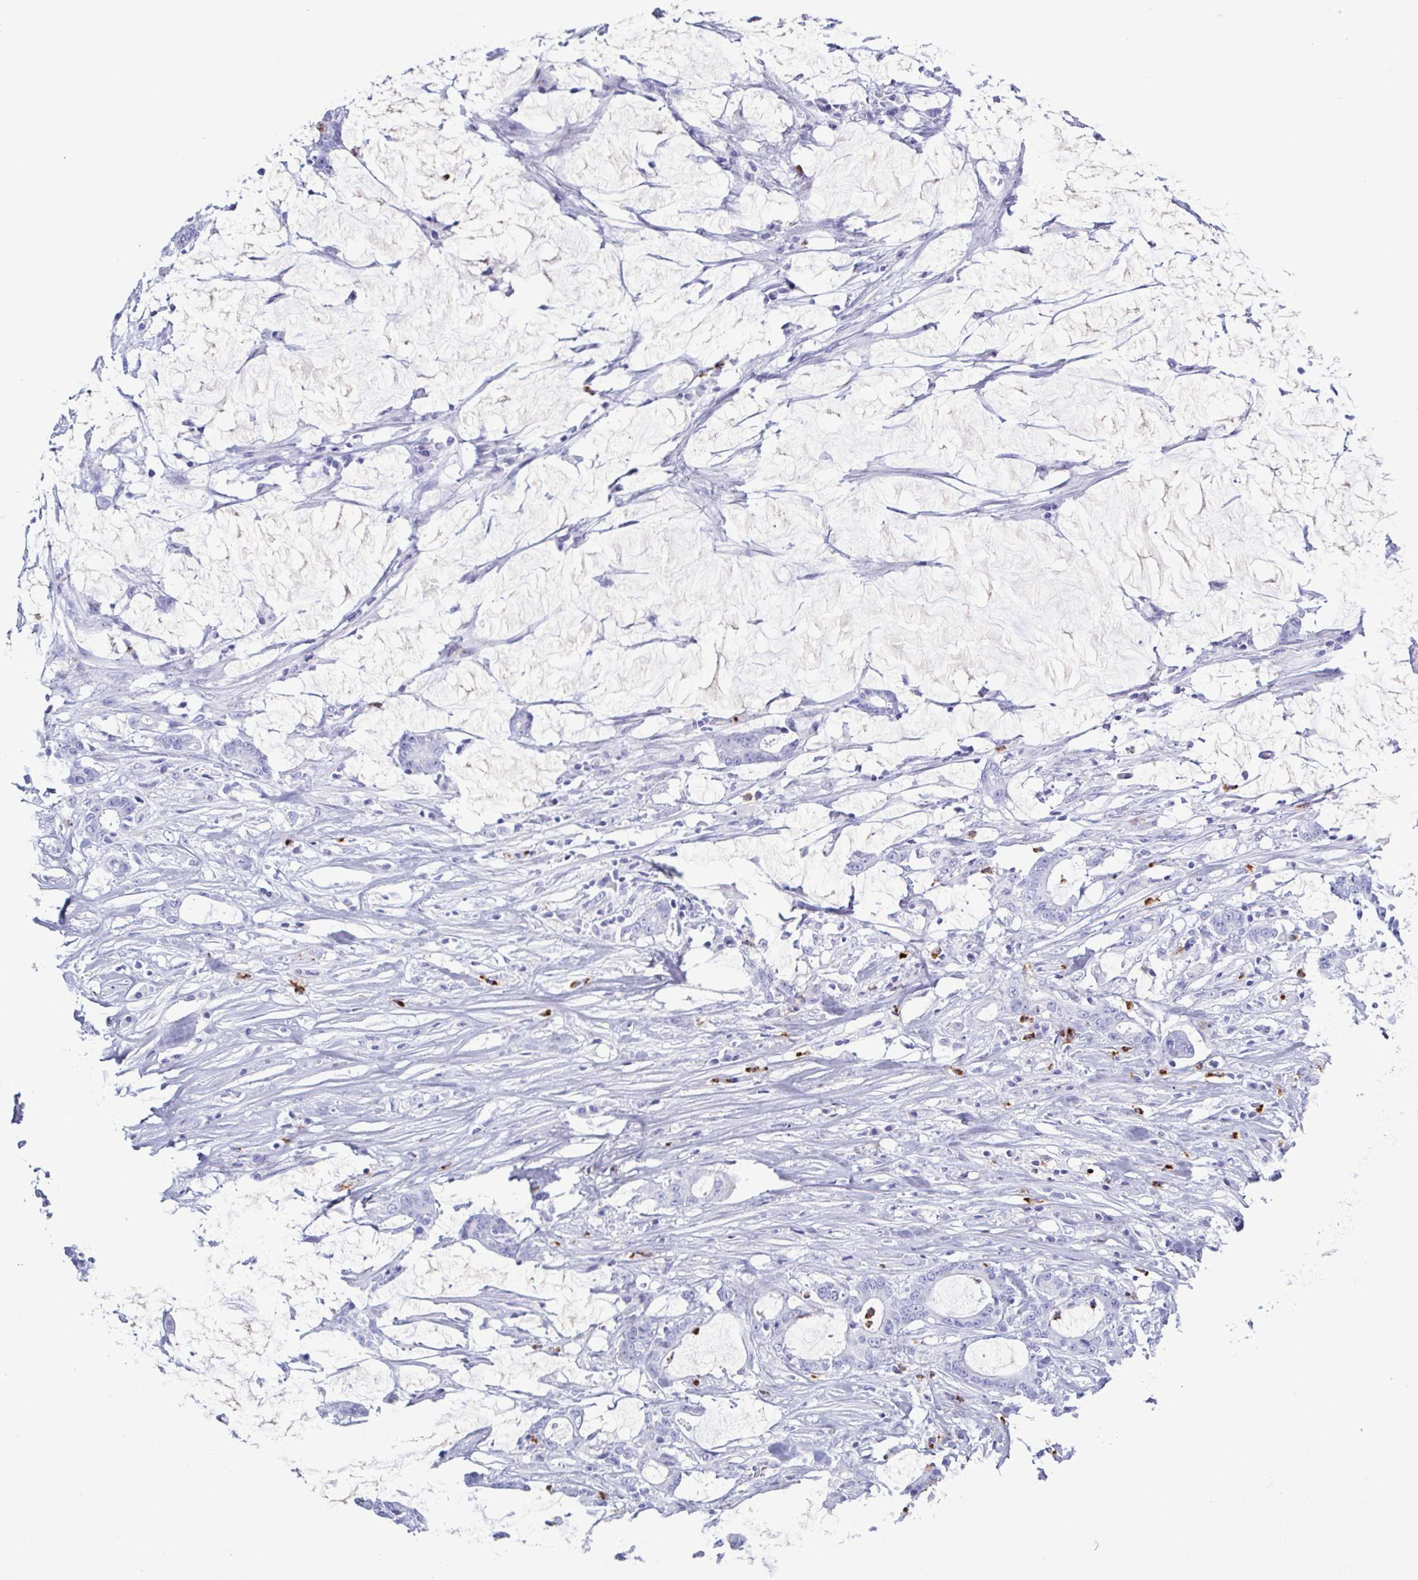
{"staining": {"intensity": "negative", "quantity": "none", "location": "none"}, "tissue": "stomach cancer", "cell_type": "Tumor cells", "image_type": "cancer", "snomed": [{"axis": "morphology", "description": "Adenocarcinoma, NOS"}, {"axis": "topography", "description": "Stomach, upper"}], "caption": "Tumor cells are negative for protein expression in human stomach cancer. The staining is performed using DAB (3,3'-diaminobenzidine) brown chromogen with nuclei counter-stained in using hematoxylin.", "gene": "LTF", "patient": {"sex": "male", "age": 68}}